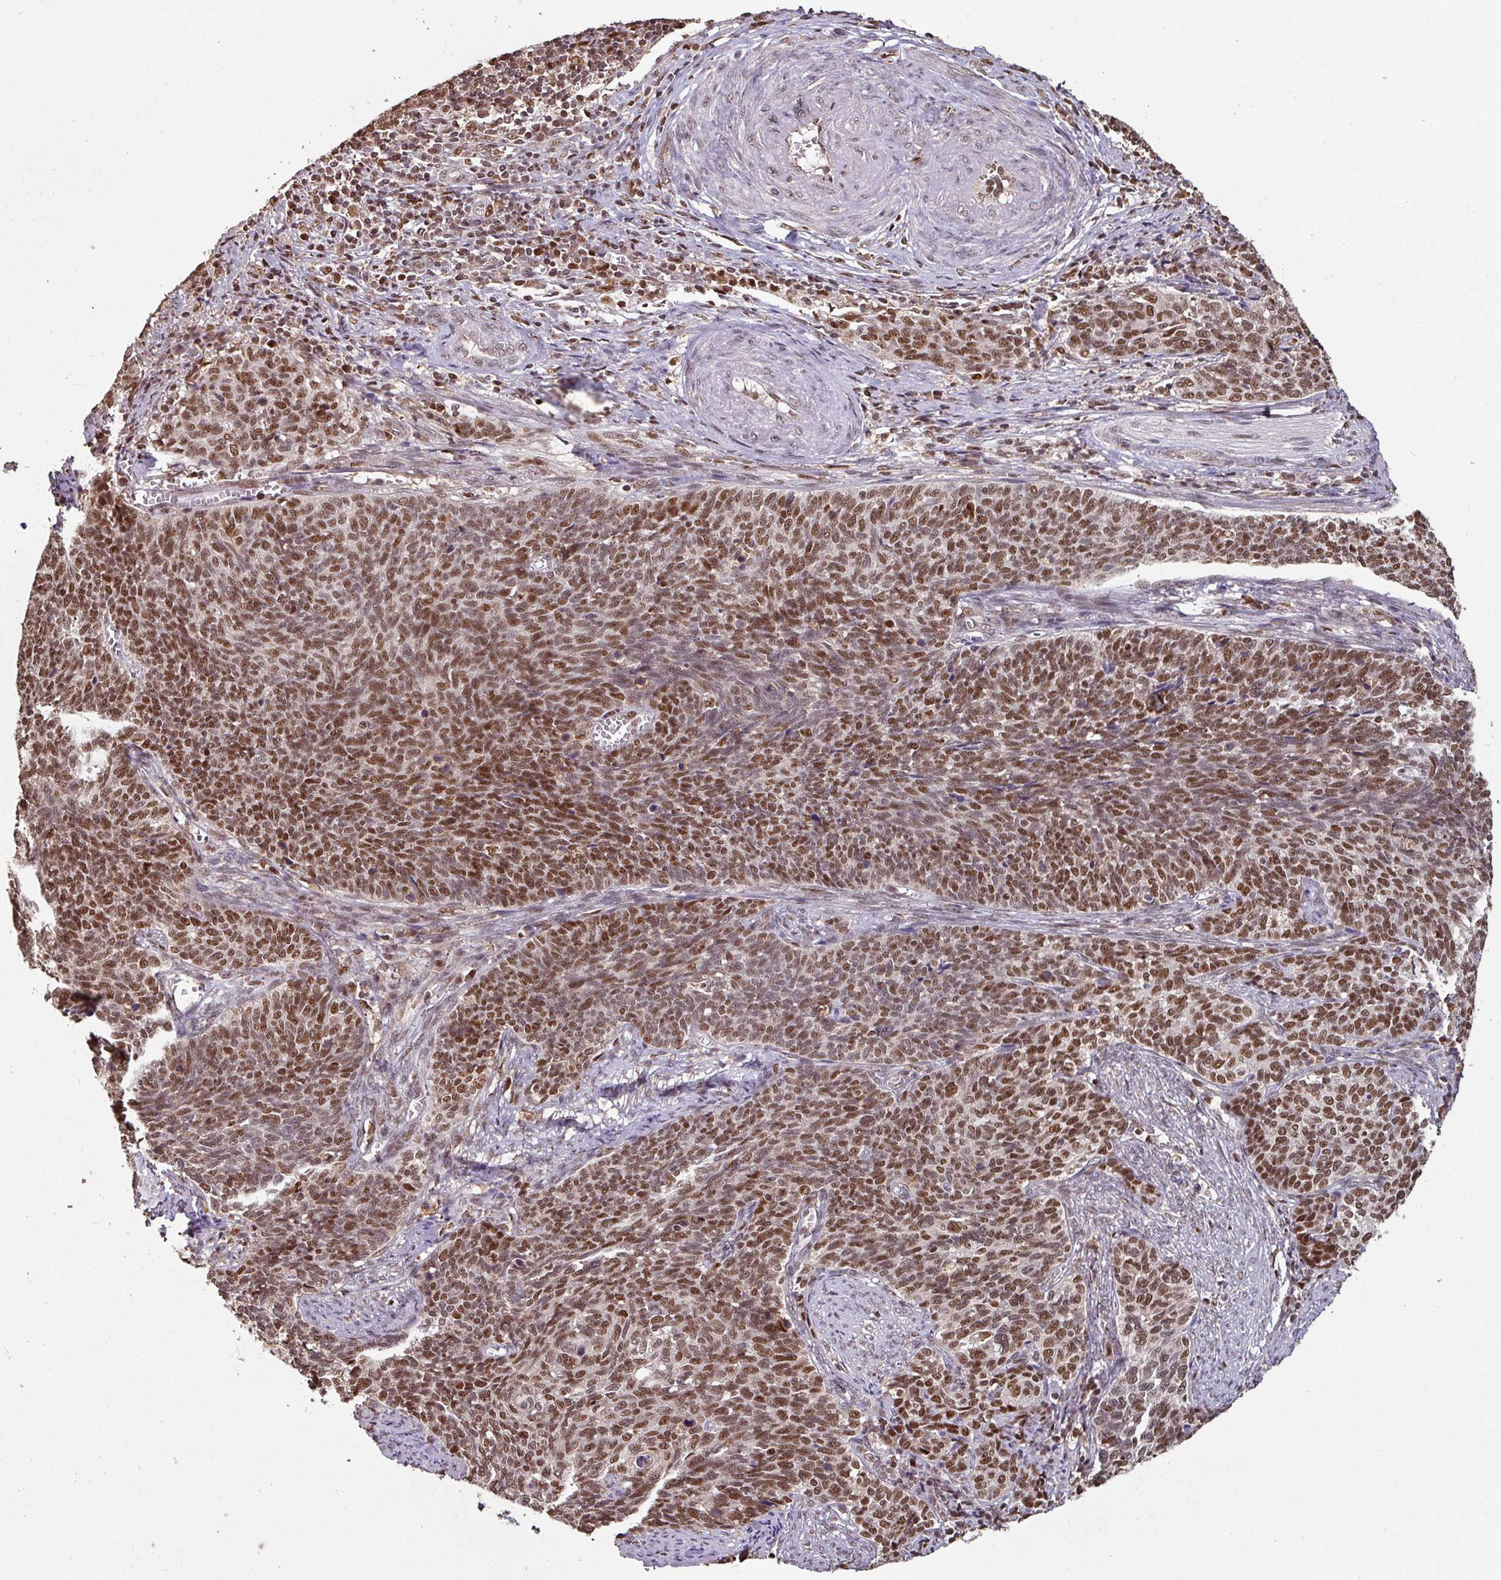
{"staining": {"intensity": "strong", "quantity": ">75%", "location": "nuclear"}, "tissue": "cervical cancer", "cell_type": "Tumor cells", "image_type": "cancer", "snomed": [{"axis": "morphology", "description": "Squamous cell carcinoma, NOS"}, {"axis": "topography", "description": "Cervix"}], "caption": "High-power microscopy captured an immunohistochemistry micrograph of cervical cancer, revealing strong nuclear positivity in about >75% of tumor cells. Using DAB (brown) and hematoxylin (blue) stains, captured at high magnification using brightfield microscopy.", "gene": "POLD1", "patient": {"sex": "female", "age": 39}}